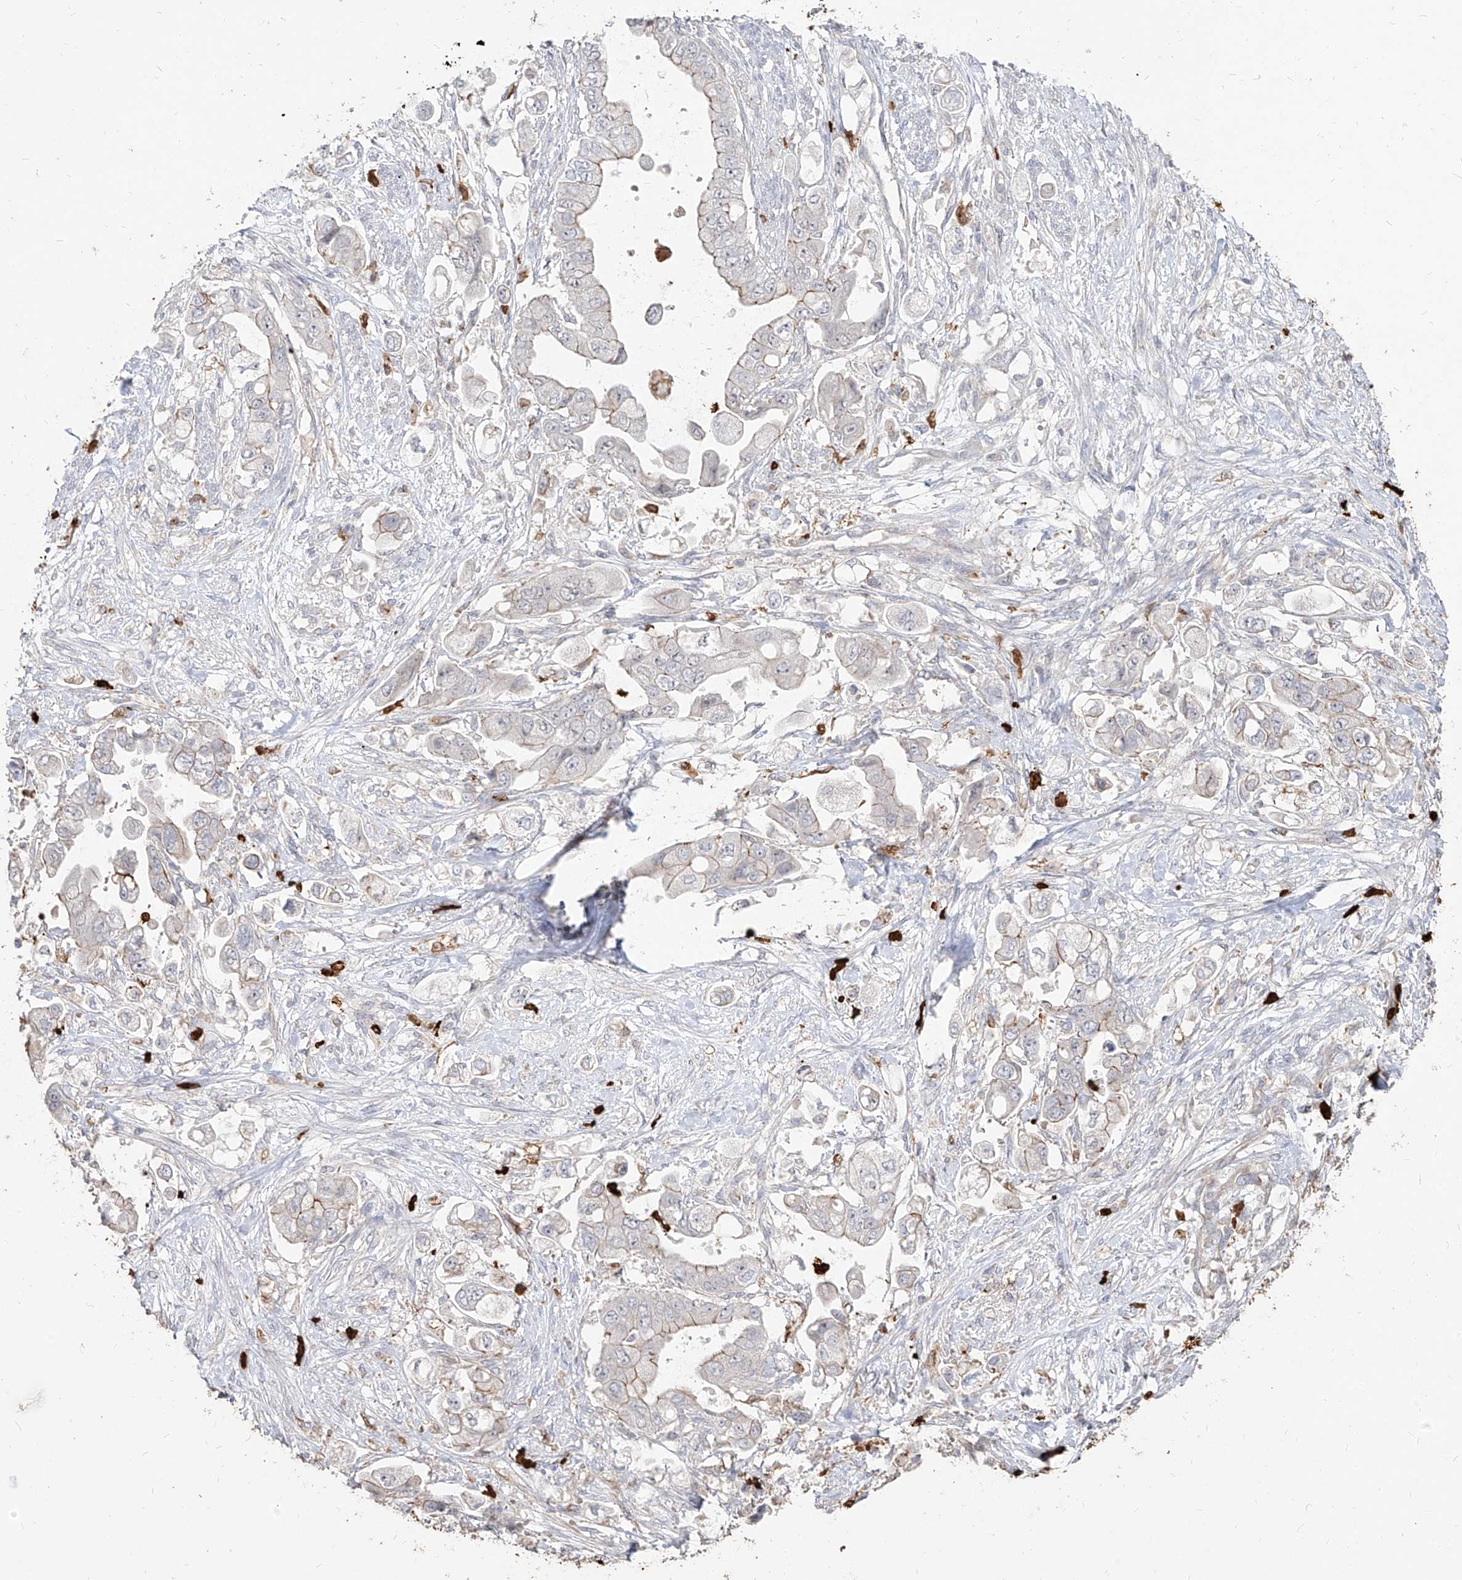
{"staining": {"intensity": "weak", "quantity": "25%-75%", "location": "cytoplasmic/membranous"}, "tissue": "stomach cancer", "cell_type": "Tumor cells", "image_type": "cancer", "snomed": [{"axis": "morphology", "description": "Adenocarcinoma, NOS"}, {"axis": "topography", "description": "Stomach"}], "caption": "An image of human adenocarcinoma (stomach) stained for a protein exhibits weak cytoplasmic/membranous brown staining in tumor cells.", "gene": "ZNF227", "patient": {"sex": "male", "age": 62}}